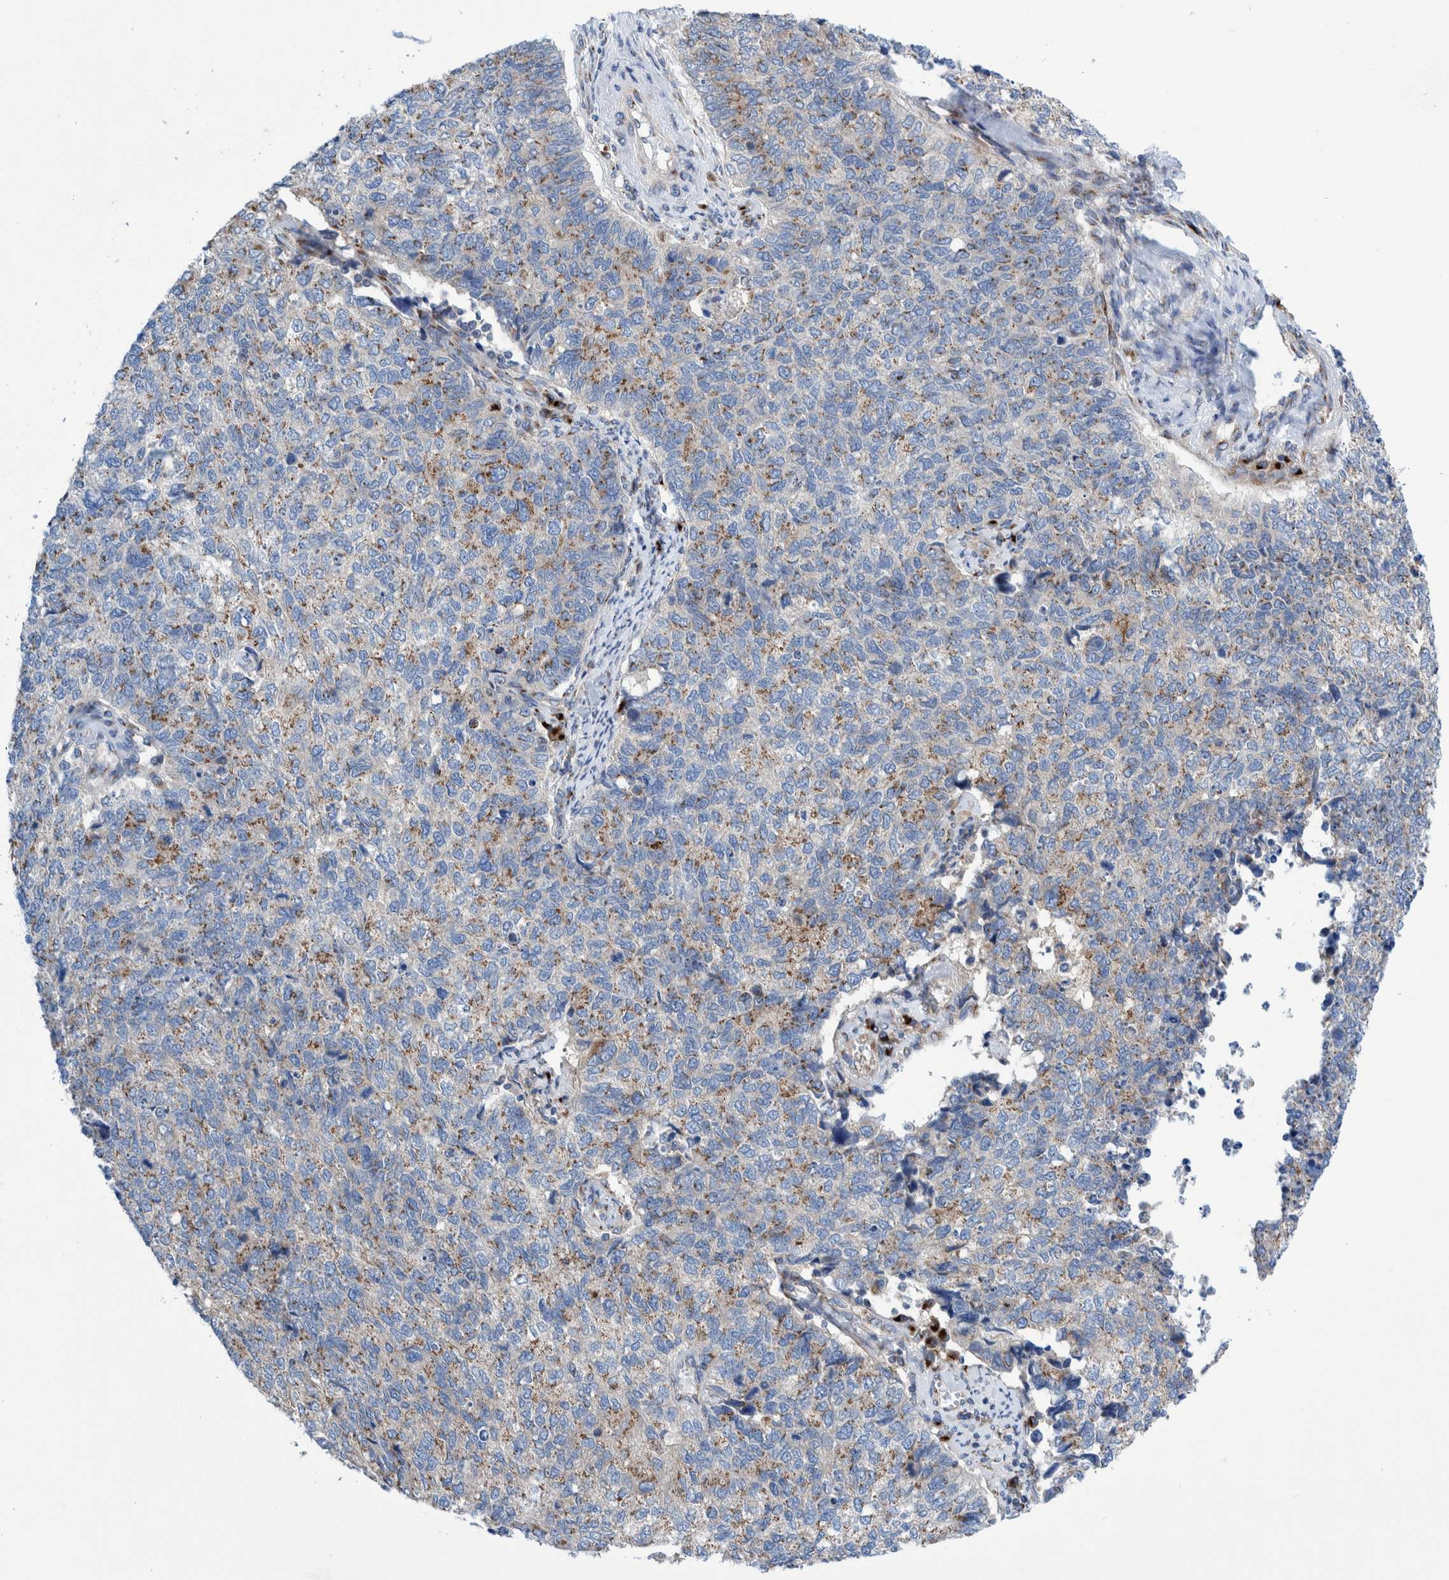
{"staining": {"intensity": "weak", "quantity": "25%-75%", "location": "cytoplasmic/membranous"}, "tissue": "cervical cancer", "cell_type": "Tumor cells", "image_type": "cancer", "snomed": [{"axis": "morphology", "description": "Squamous cell carcinoma, NOS"}, {"axis": "topography", "description": "Cervix"}], "caption": "Immunohistochemistry micrograph of neoplastic tissue: cervical cancer stained using IHC shows low levels of weak protein expression localized specifically in the cytoplasmic/membranous of tumor cells, appearing as a cytoplasmic/membranous brown color.", "gene": "TRIM58", "patient": {"sex": "female", "age": 63}}